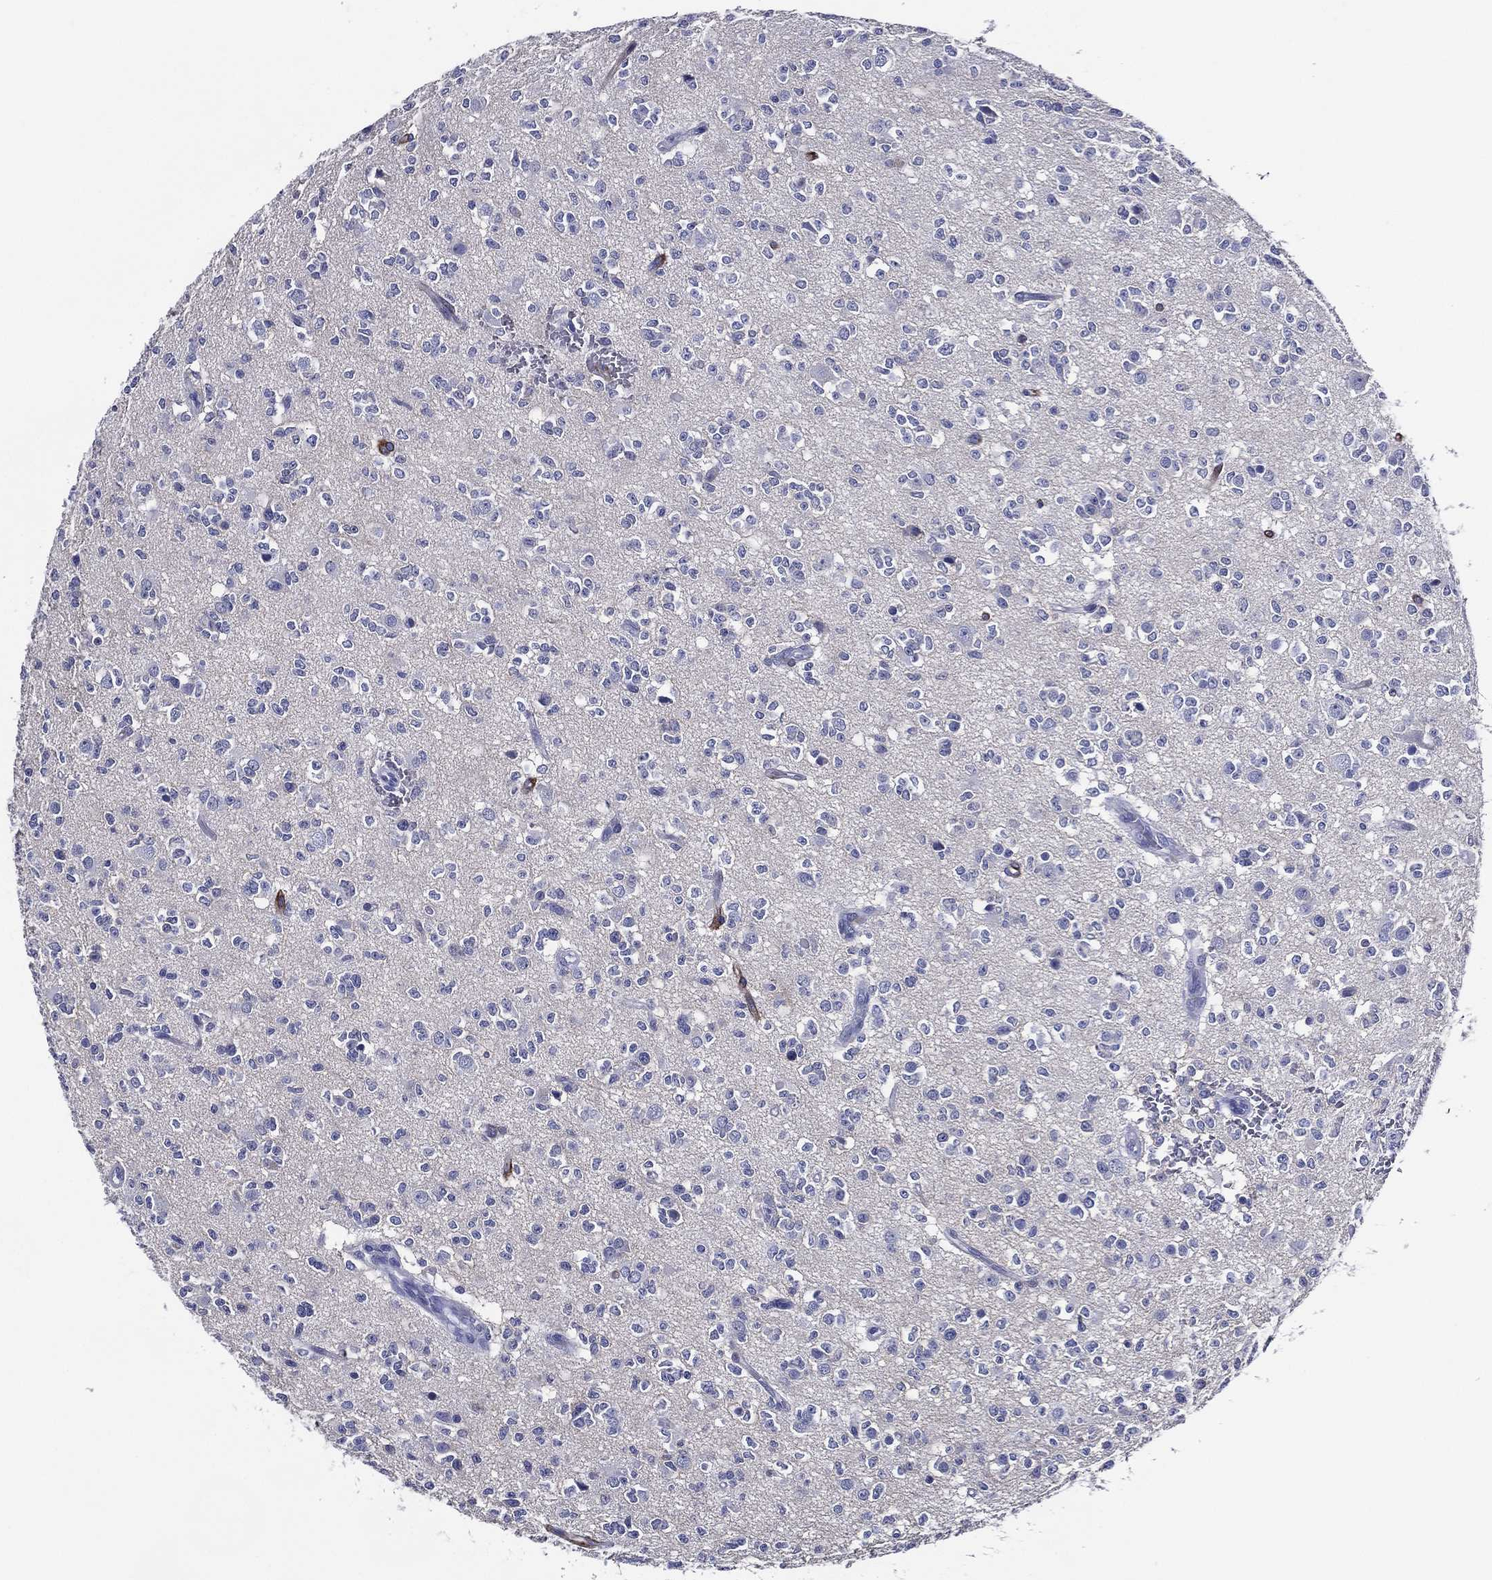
{"staining": {"intensity": "negative", "quantity": "none", "location": "none"}, "tissue": "glioma", "cell_type": "Tumor cells", "image_type": "cancer", "snomed": [{"axis": "morphology", "description": "Glioma, malignant, Low grade"}, {"axis": "topography", "description": "Brain"}], "caption": "An image of glioma stained for a protein reveals no brown staining in tumor cells.", "gene": "ACE2", "patient": {"sex": "female", "age": 45}}